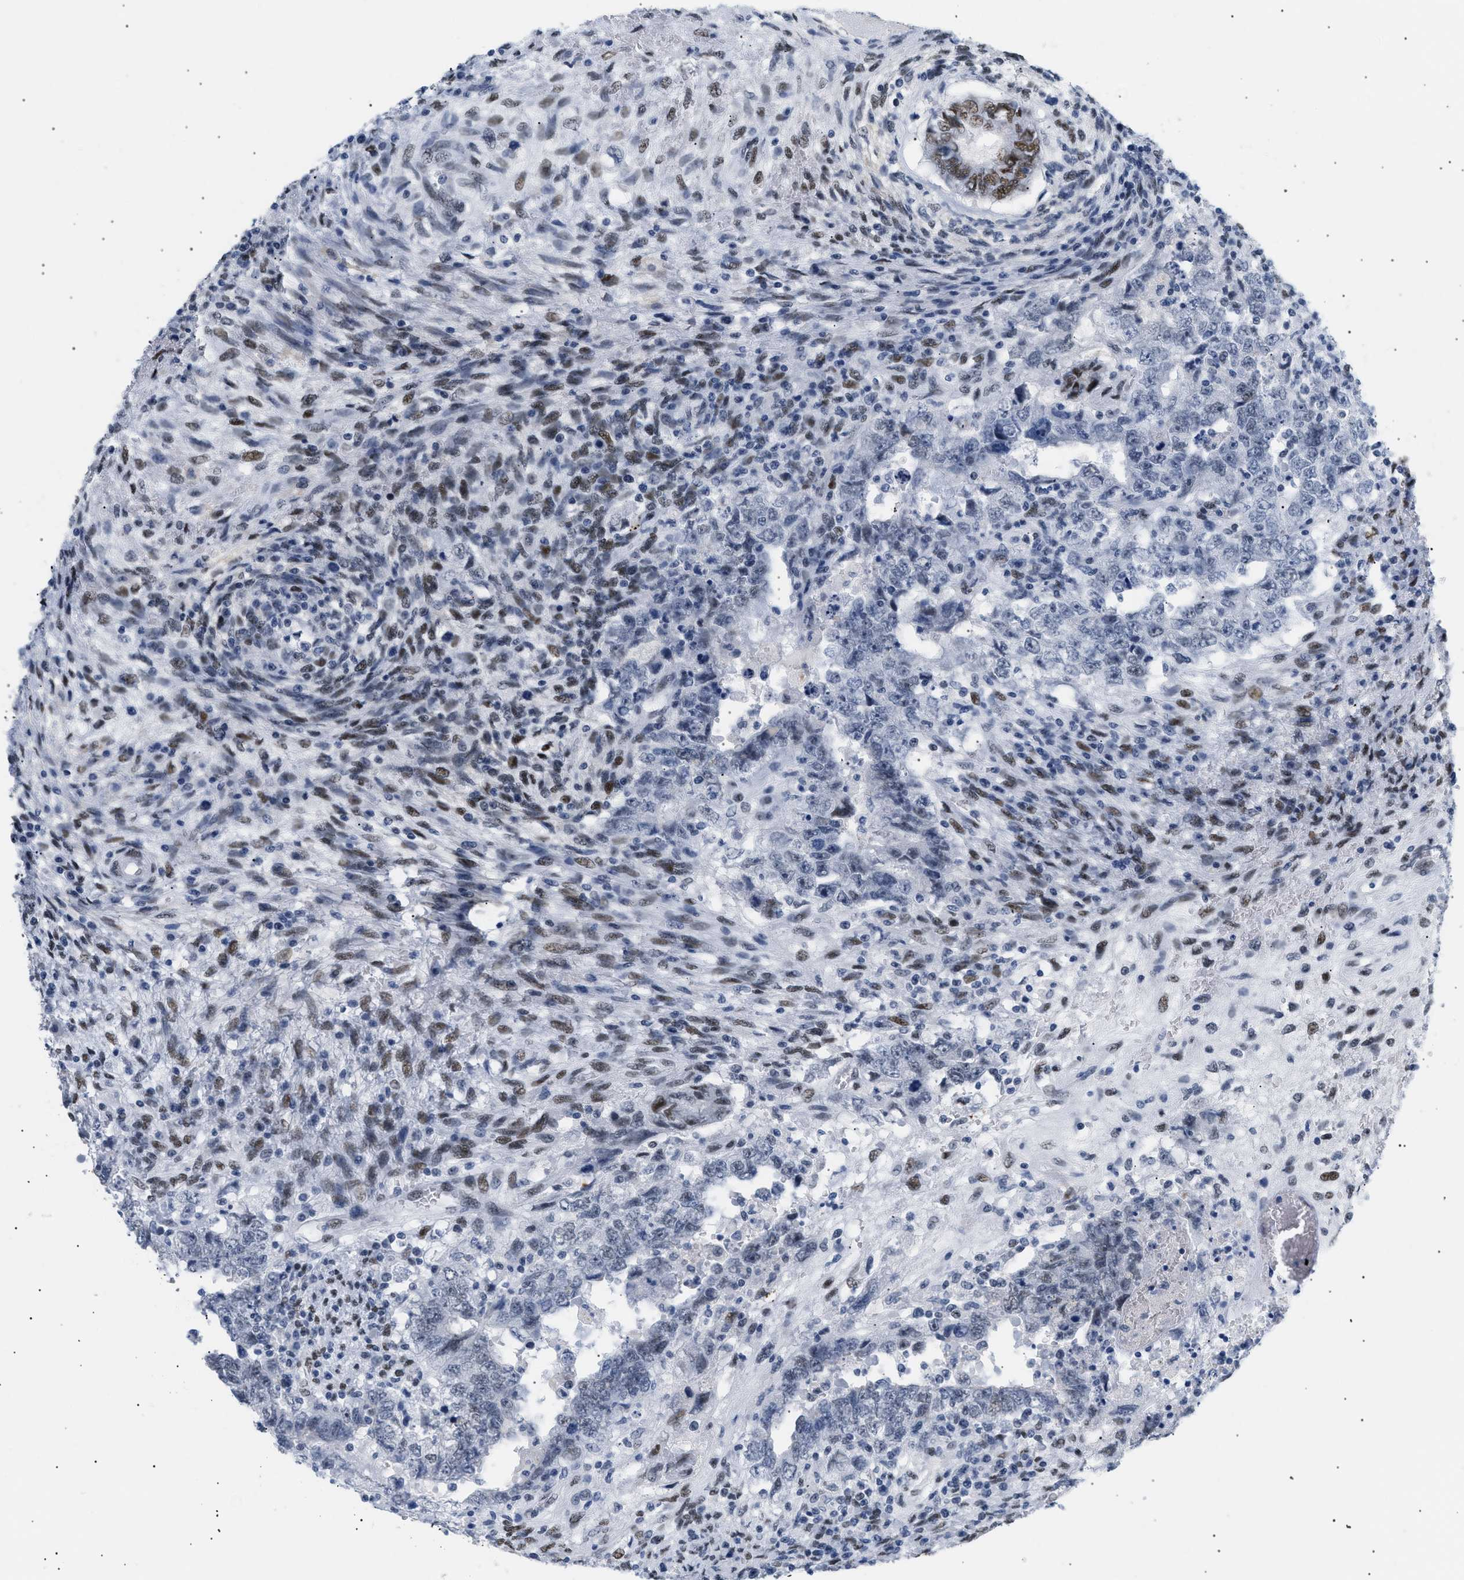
{"staining": {"intensity": "moderate", "quantity": "<25%", "location": "nuclear"}, "tissue": "testis cancer", "cell_type": "Tumor cells", "image_type": "cancer", "snomed": [{"axis": "morphology", "description": "Carcinoma, Embryonal, NOS"}, {"axis": "topography", "description": "Testis"}], "caption": "Brown immunohistochemical staining in testis cancer demonstrates moderate nuclear expression in about <25% of tumor cells.", "gene": "ELN", "patient": {"sex": "male", "age": 26}}